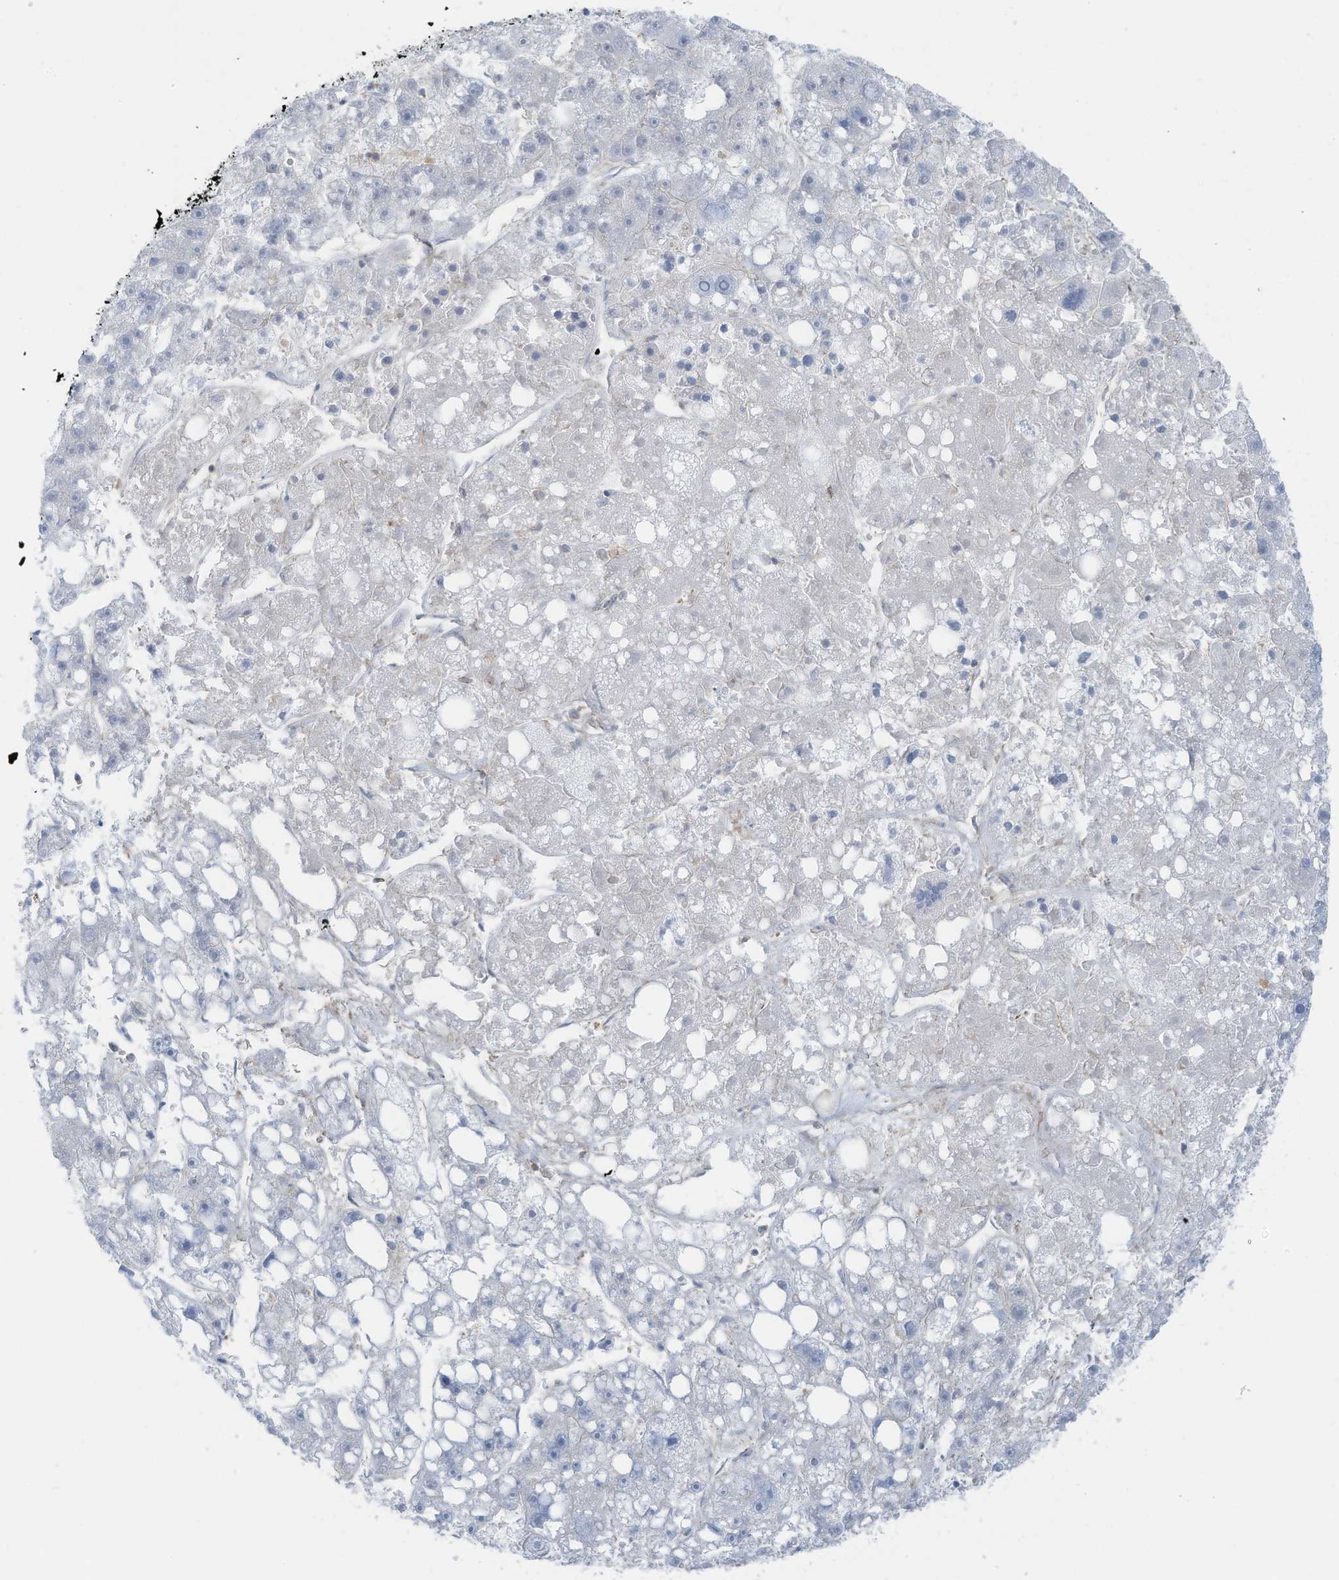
{"staining": {"intensity": "negative", "quantity": "none", "location": "none"}, "tissue": "liver cancer", "cell_type": "Tumor cells", "image_type": "cancer", "snomed": [{"axis": "morphology", "description": "Carcinoma, Hepatocellular, NOS"}, {"axis": "topography", "description": "Liver"}], "caption": "Tumor cells show no significant expression in hepatocellular carcinoma (liver).", "gene": "ZNF846", "patient": {"sex": "female", "age": 61}}